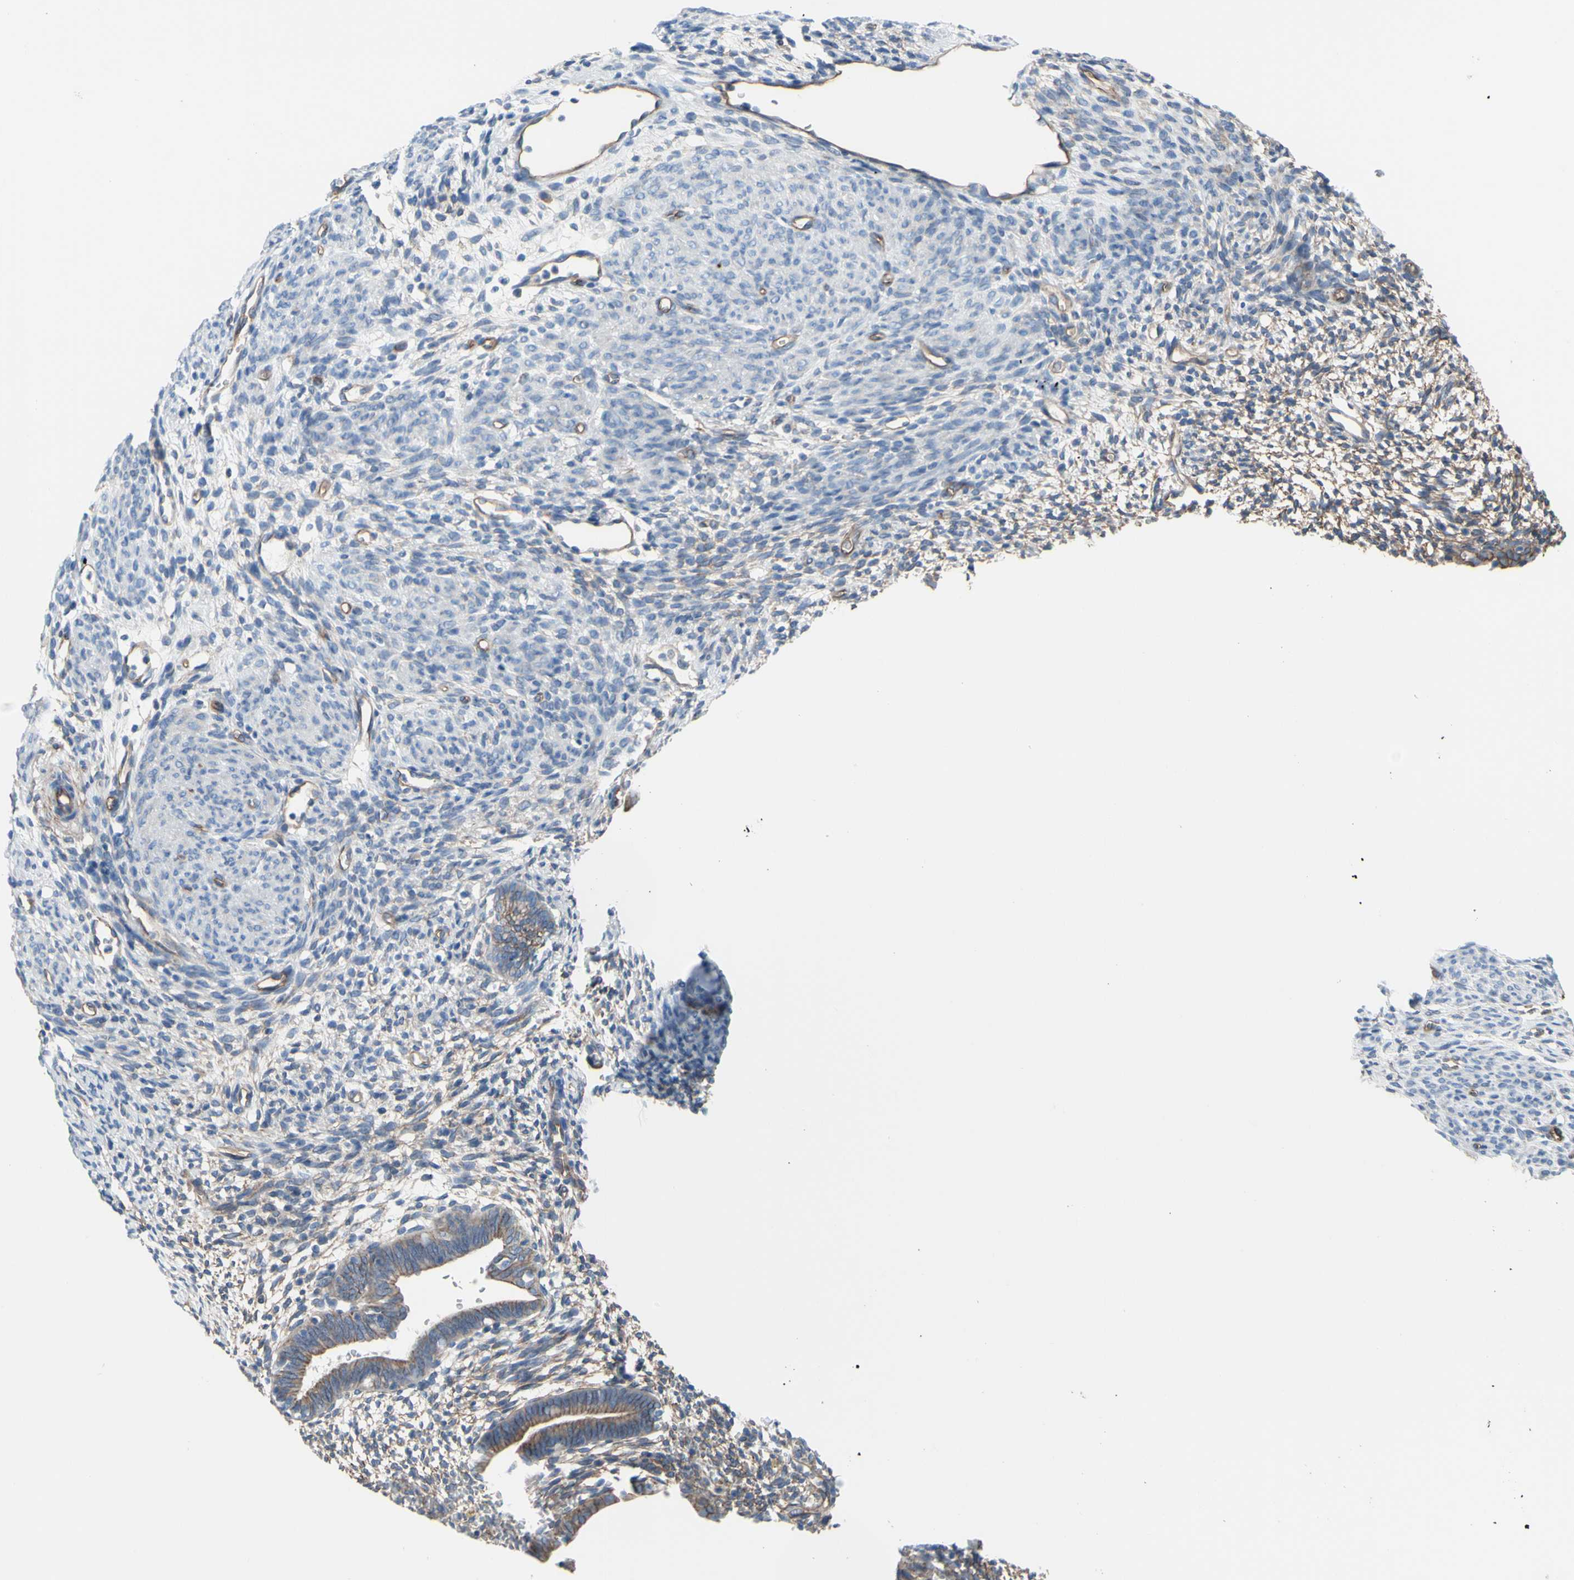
{"staining": {"intensity": "weak", "quantity": ">75%", "location": "cytoplasmic/membranous"}, "tissue": "endometrium", "cell_type": "Cells in endometrial stroma", "image_type": "normal", "snomed": [{"axis": "morphology", "description": "Normal tissue, NOS"}, {"axis": "morphology", "description": "Atrophy, NOS"}, {"axis": "topography", "description": "Uterus"}, {"axis": "topography", "description": "Endometrium"}], "caption": "Immunohistochemical staining of unremarkable endometrium exhibits weak cytoplasmic/membranous protein expression in about >75% of cells in endometrial stroma. The protein is stained brown, and the nuclei are stained in blue (DAB (3,3'-diaminobenzidine) IHC with brightfield microscopy, high magnification).", "gene": "TPBG", "patient": {"sex": "female", "age": 68}}